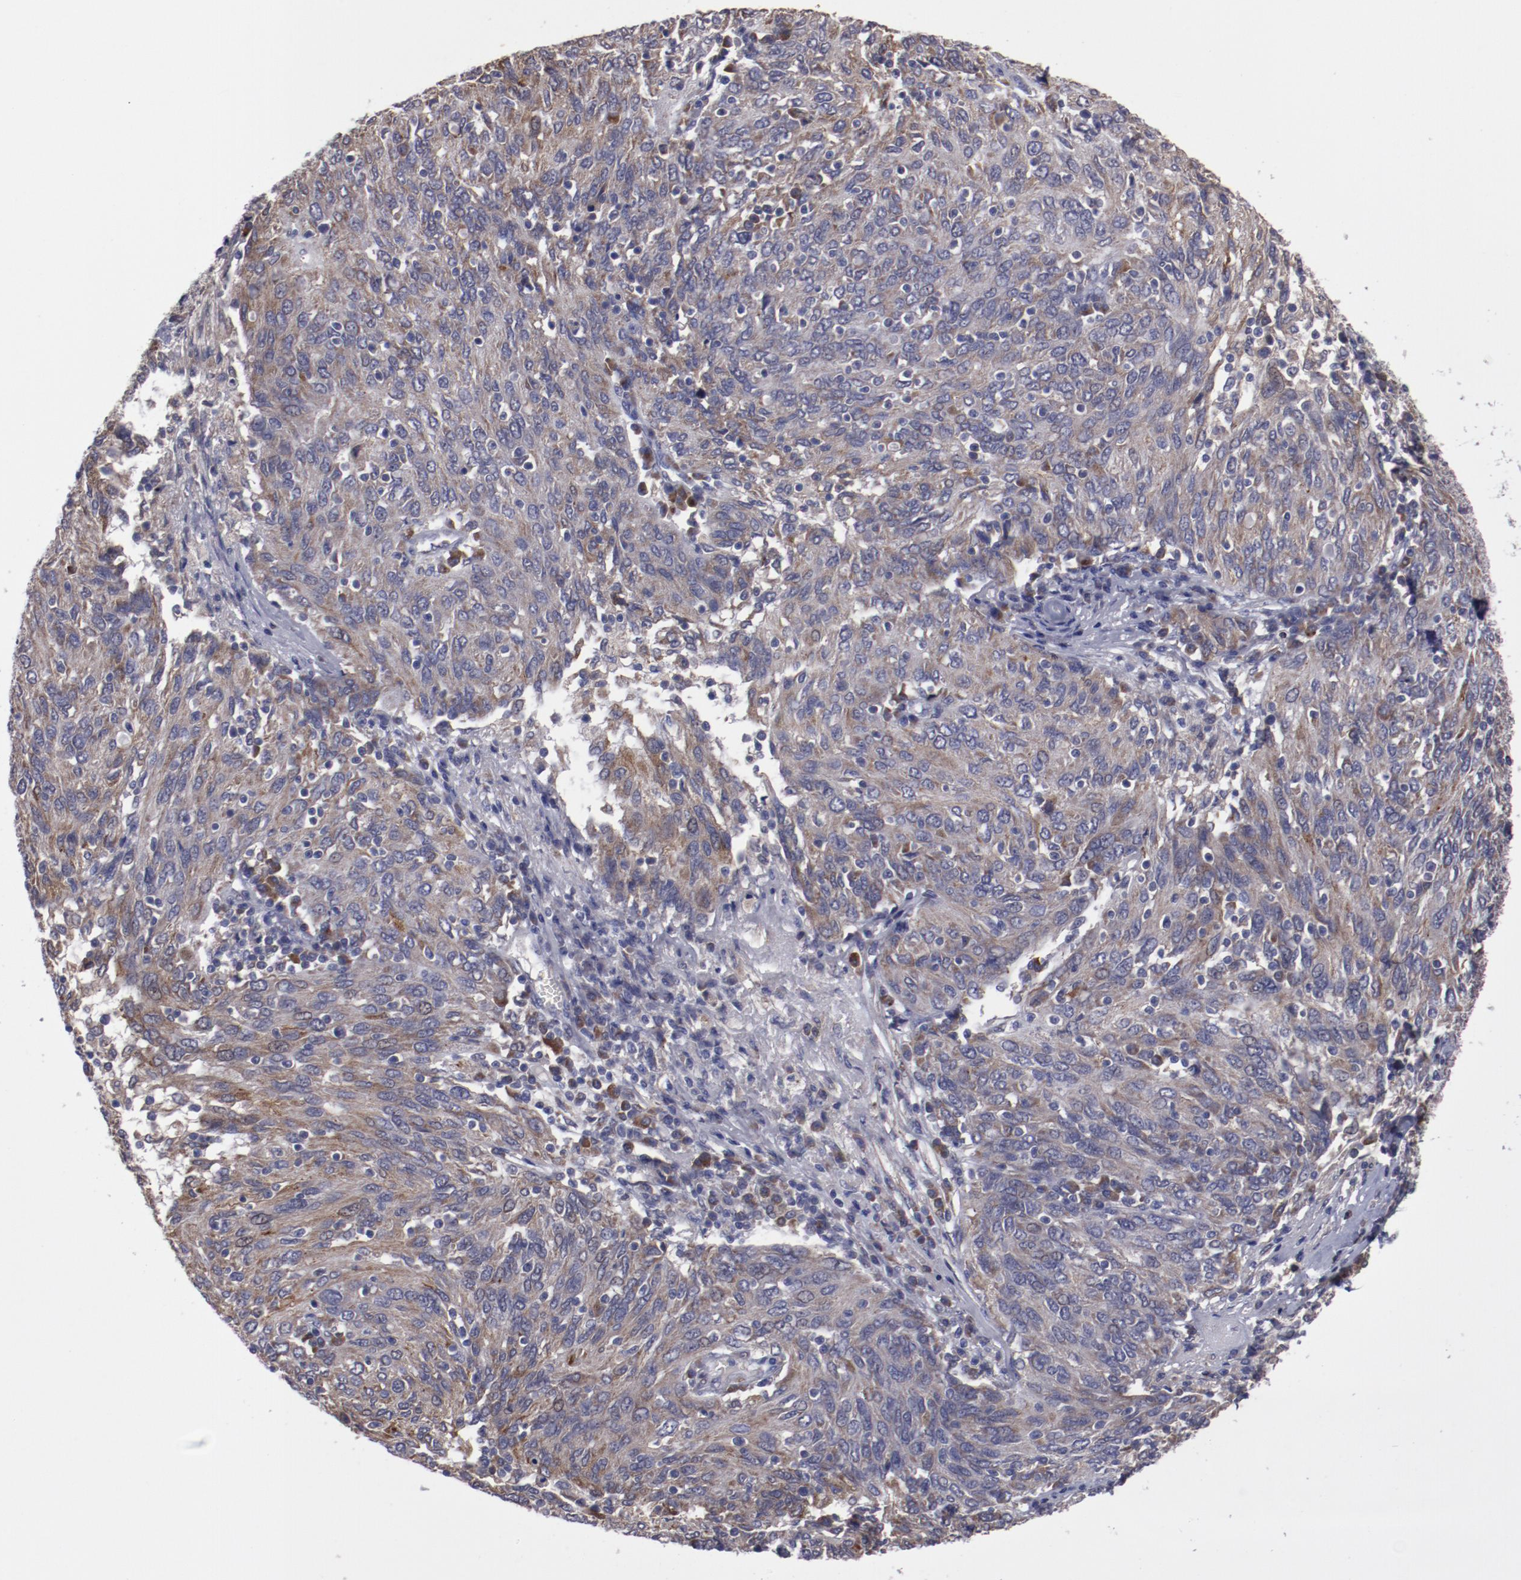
{"staining": {"intensity": "weak", "quantity": ">75%", "location": "cytoplasmic/membranous"}, "tissue": "ovarian cancer", "cell_type": "Tumor cells", "image_type": "cancer", "snomed": [{"axis": "morphology", "description": "Carcinoma, endometroid"}, {"axis": "topography", "description": "Ovary"}], "caption": "IHC photomicrograph of human ovarian endometroid carcinoma stained for a protein (brown), which exhibits low levels of weak cytoplasmic/membranous positivity in about >75% of tumor cells.", "gene": "IL12A", "patient": {"sex": "female", "age": 50}}